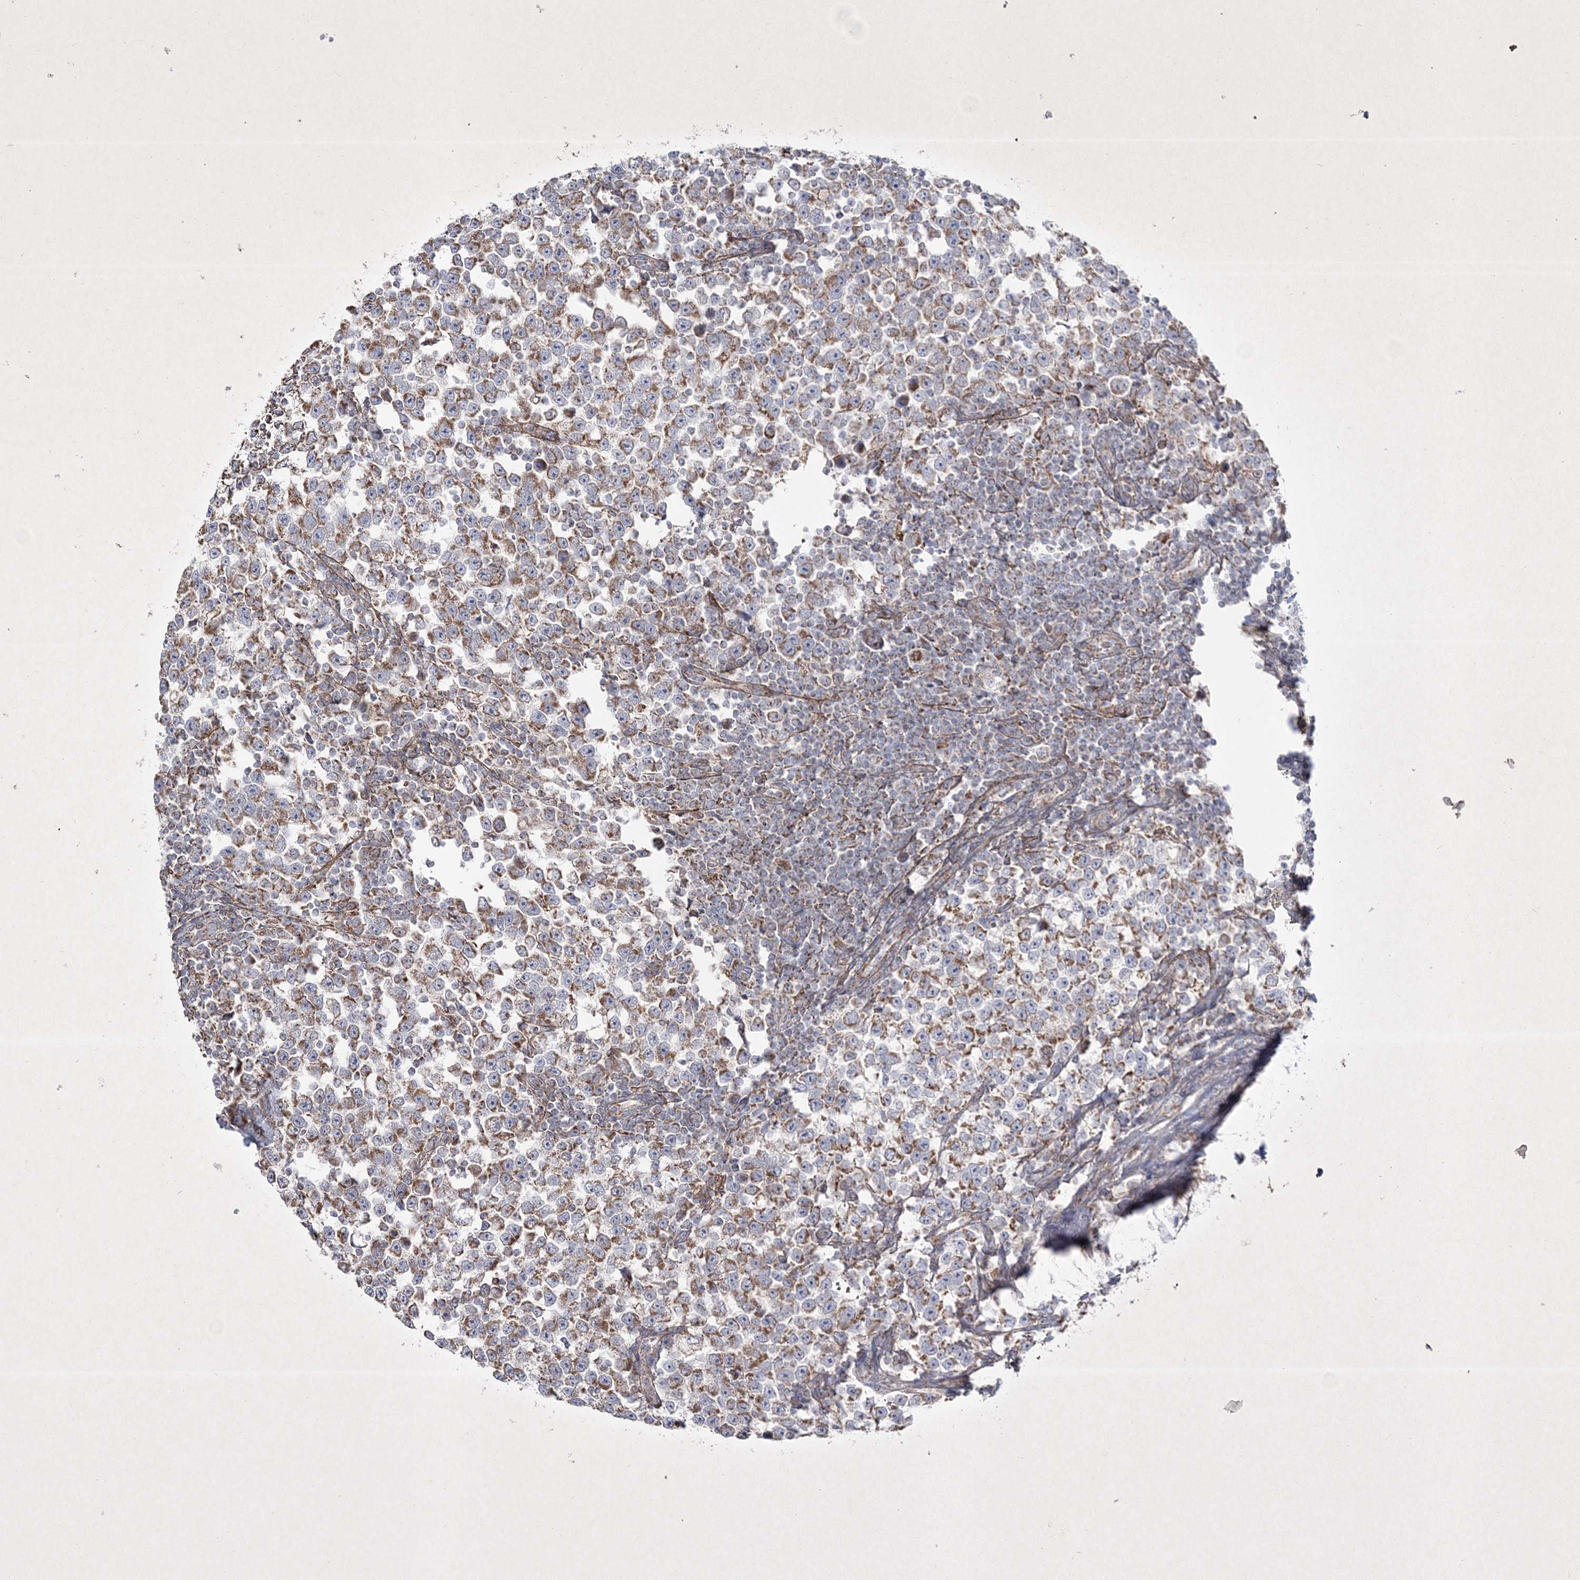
{"staining": {"intensity": "moderate", "quantity": ">75%", "location": "cytoplasmic/membranous"}, "tissue": "testis cancer", "cell_type": "Tumor cells", "image_type": "cancer", "snomed": [{"axis": "morphology", "description": "Normal tissue, NOS"}, {"axis": "morphology", "description": "Seminoma, NOS"}, {"axis": "topography", "description": "Testis"}], "caption": "High-magnification brightfield microscopy of seminoma (testis) stained with DAB (brown) and counterstained with hematoxylin (blue). tumor cells exhibit moderate cytoplasmic/membranous positivity is appreciated in approximately>75% of cells.", "gene": "RICTOR", "patient": {"sex": "male", "age": 43}}